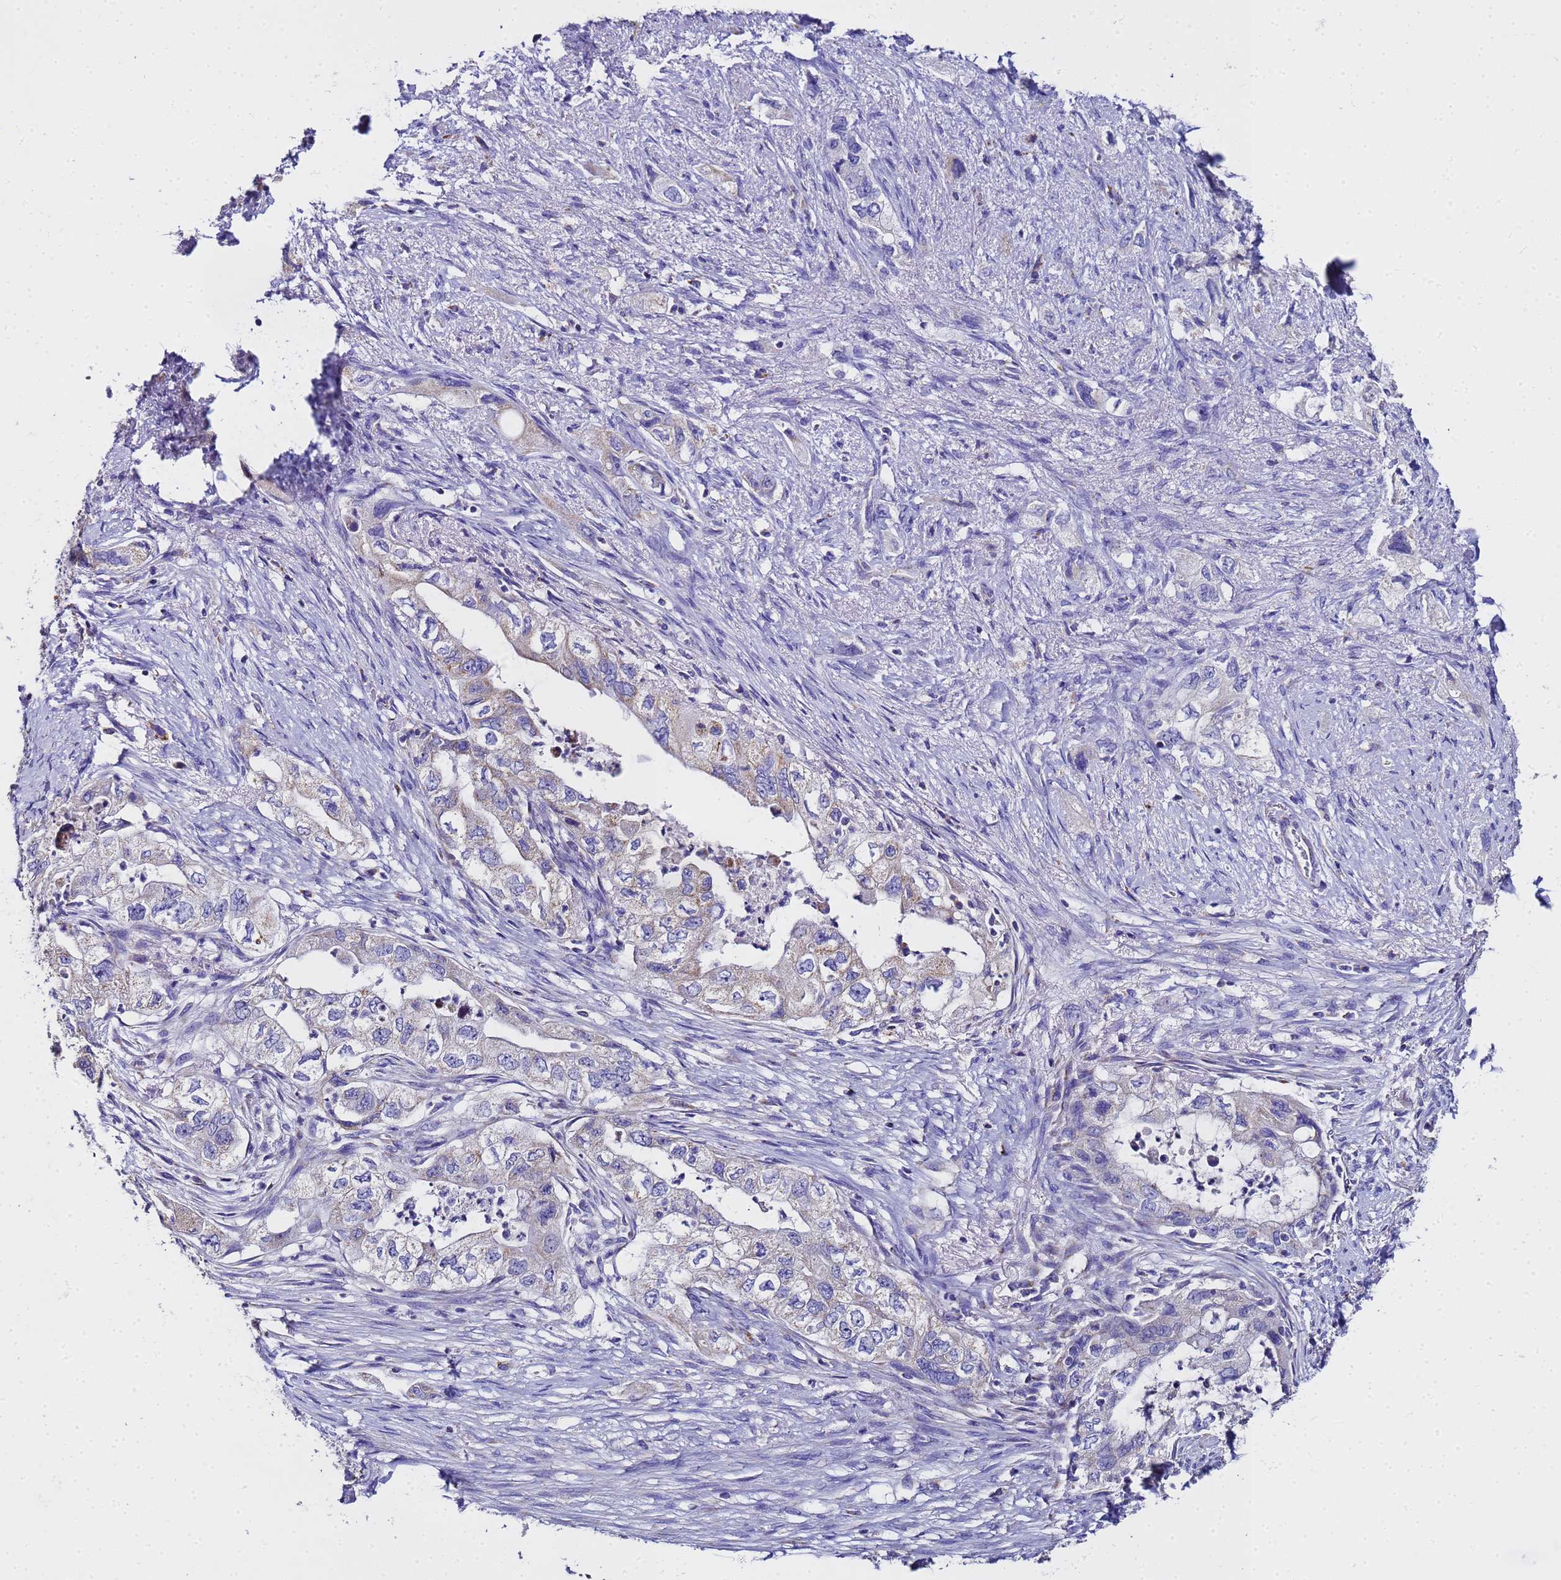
{"staining": {"intensity": "weak", "quantity": "<25%", "location": "cytoplasmic/membranous"}, "tissue": "pancreatic cancer", "cell_type": "Tumor cells", "image_type": "cancer", "snomed": [{"axis": "morphology", "description": "Adenocarcinoma, NOS"}, {"axis": "topography", "description": "Pancreas"}], "caption": "IHC micrograph of neoplastic tissue: pancreatic cancer stained with DAB (3,3'-diaminobenzidine) reveals no significant protein expression in tumor cells.", "gene": "MRPS12", "patient": {"sex": "female", "age": 73}}